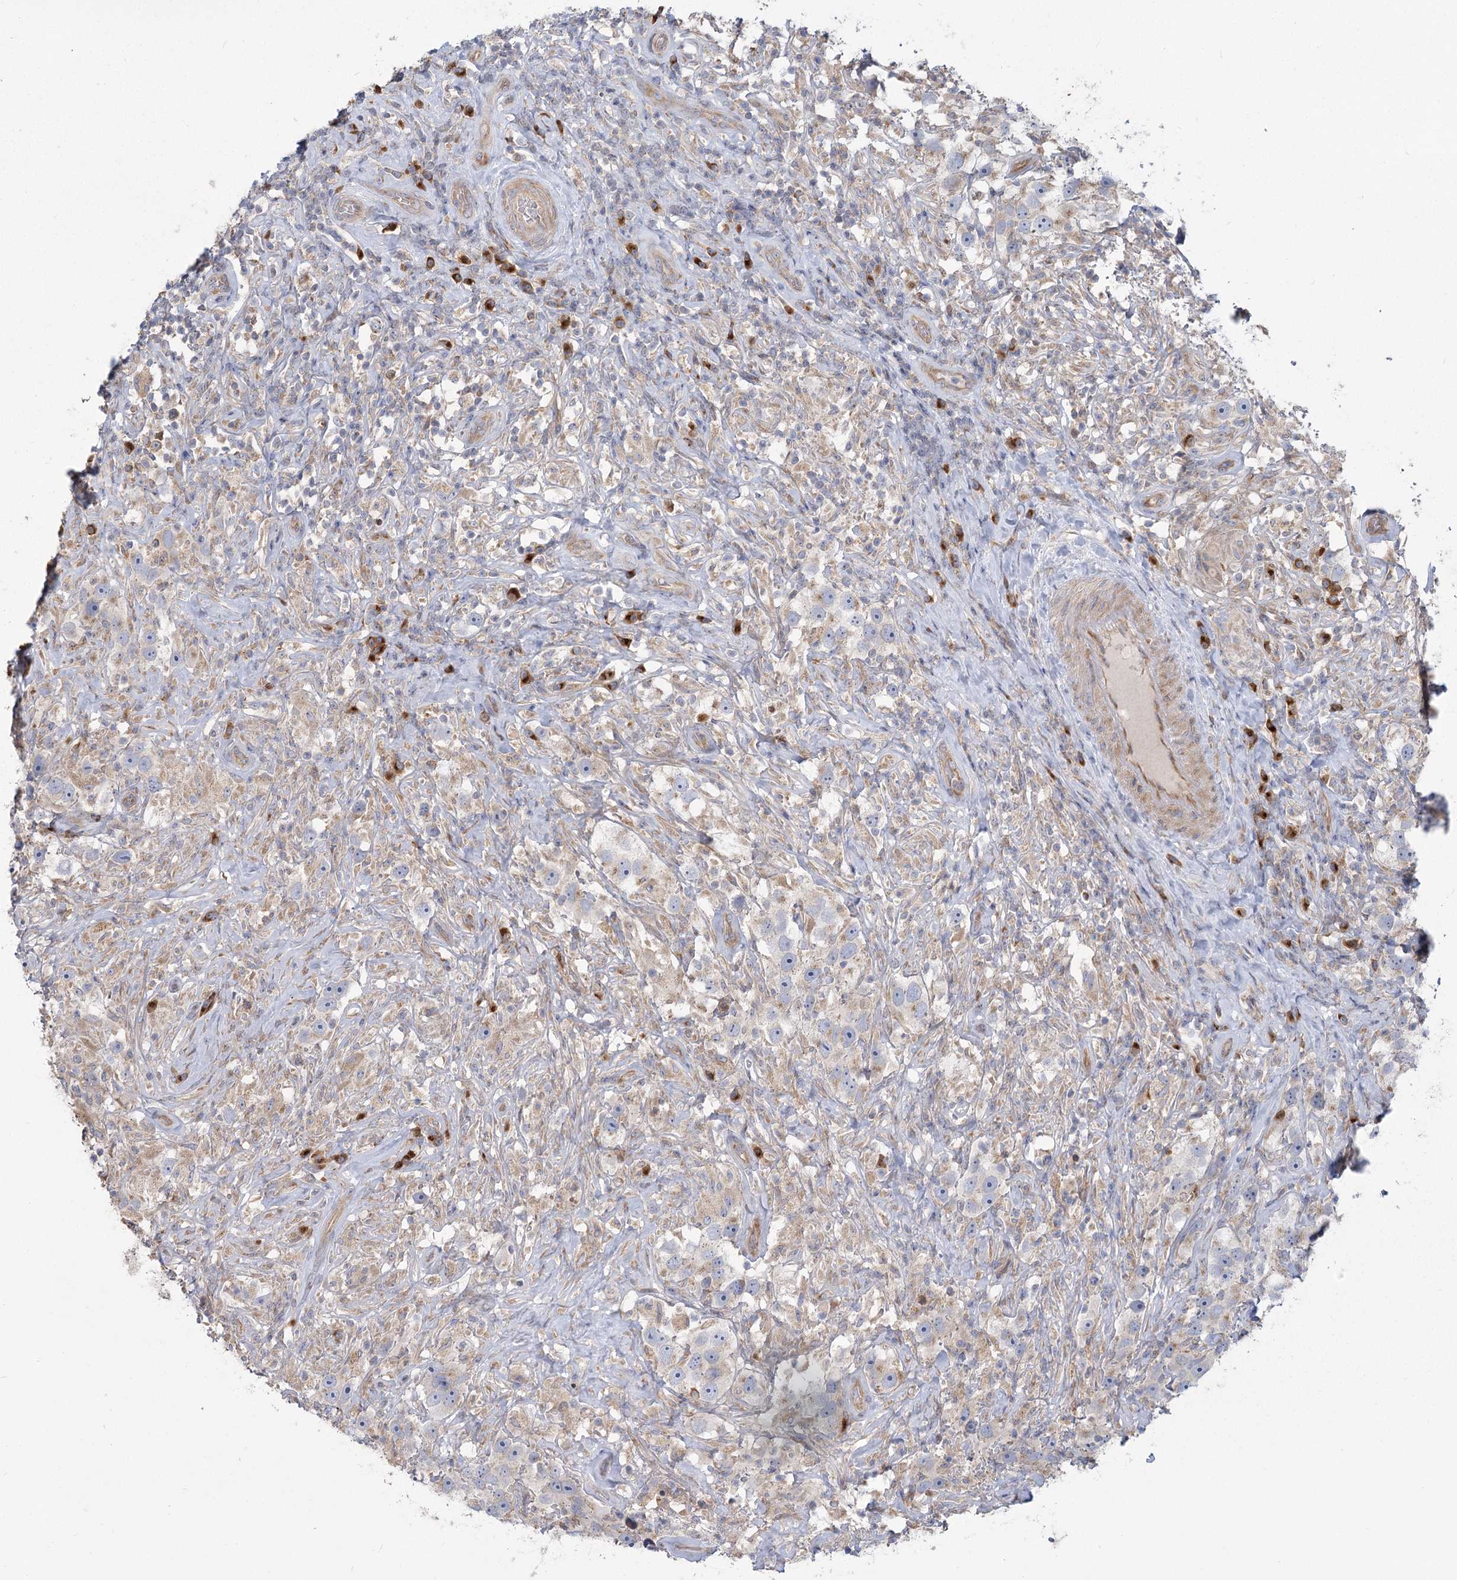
{"staining": {"intensity": "weak", "quantity": "<25%", "location": "cytoplasmic/membranous"}, "tissue": "testis cancer", "cell_type": "Tumor cells", "image_type": "cancer", "snomed": [{"axis": "morphology", "description": "Seminoma, NOS"}, {"axis": "topography", "description": "Testis"}], "caption": "Human testis seminoma stained for a protein using IHC shows no staining in tumor cells.", "gene": "CNTLN", "patient": {"sex": "male", "age": 49}}